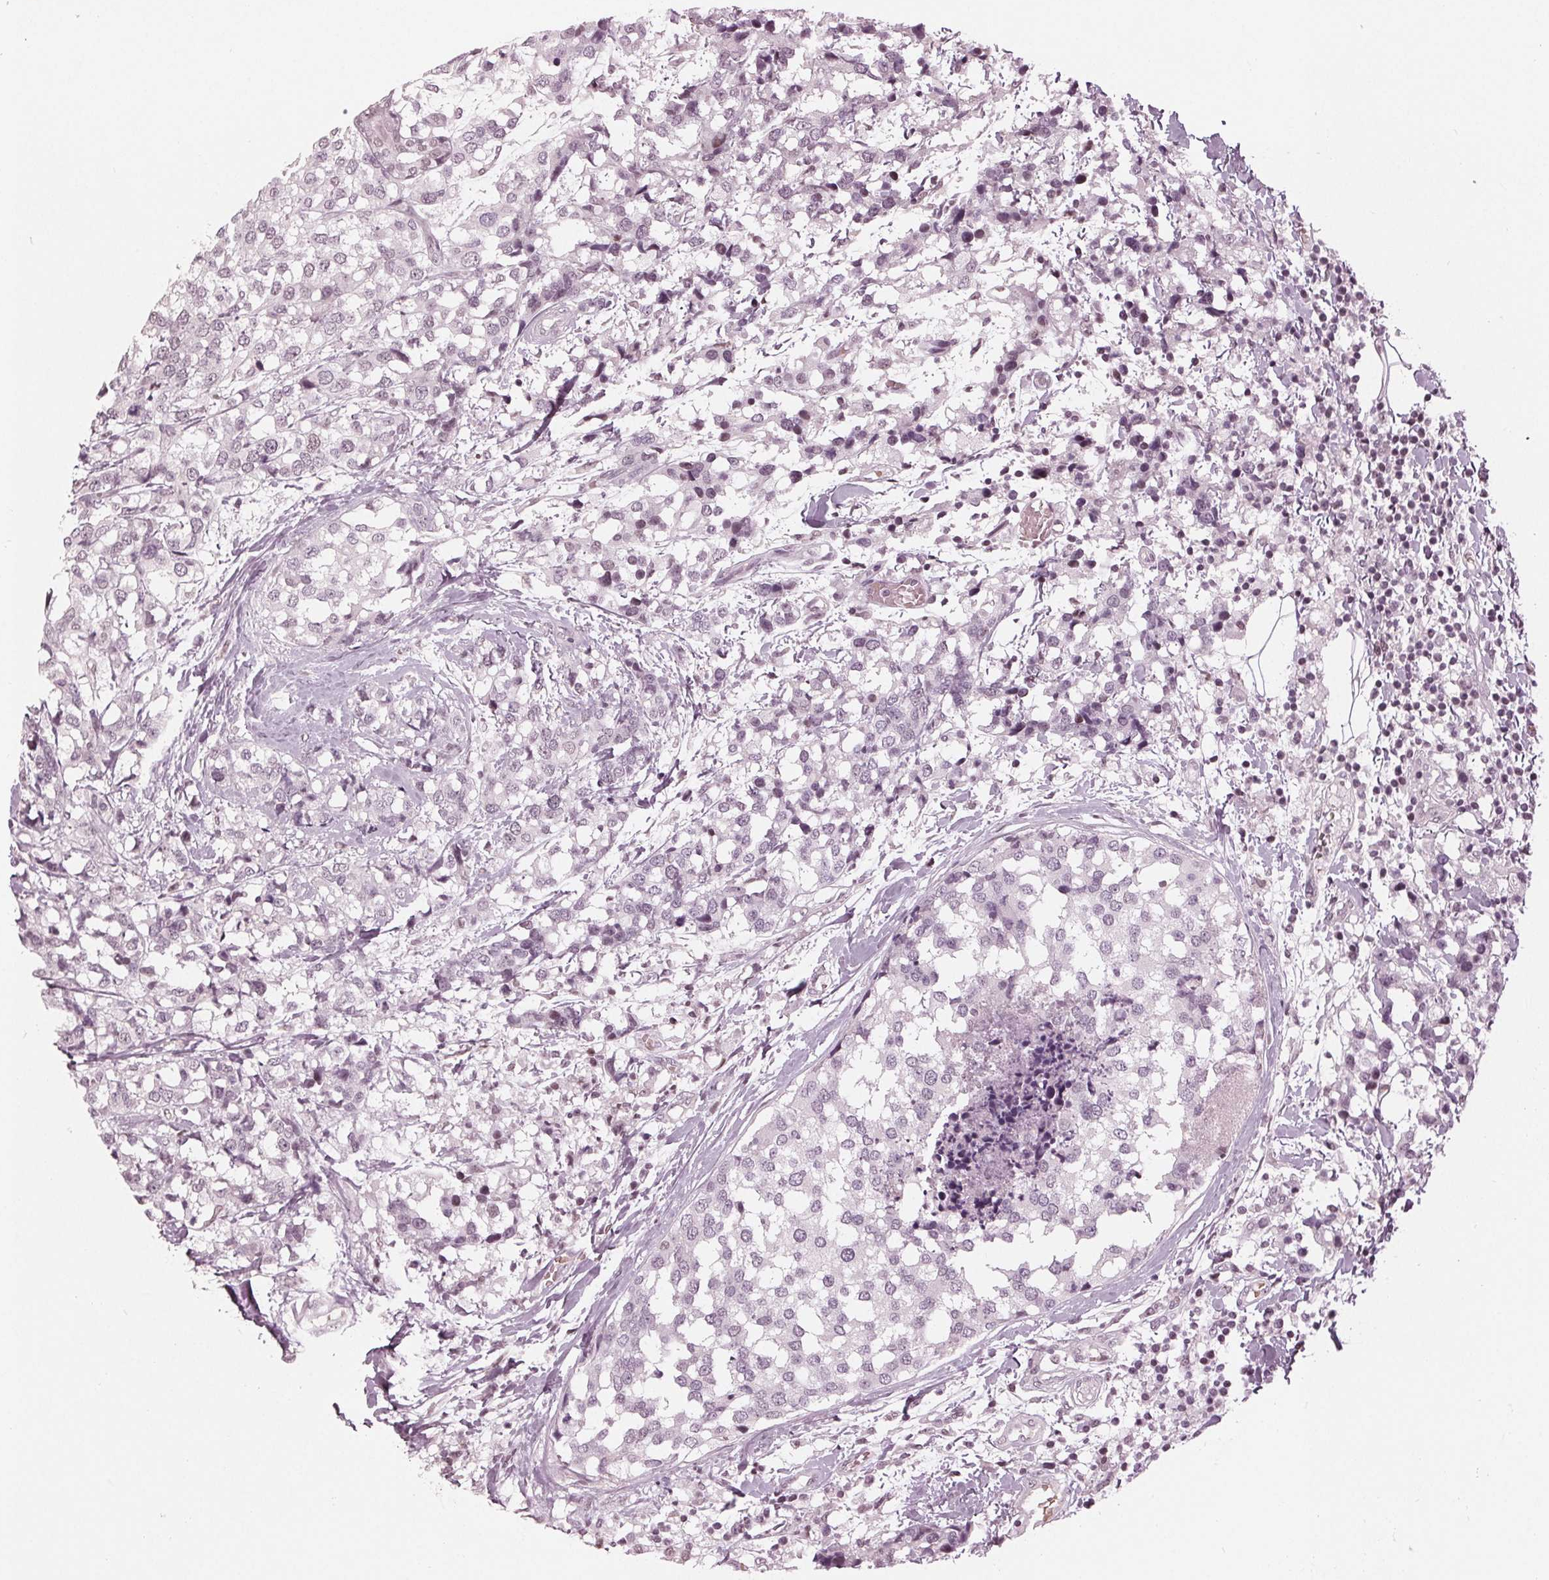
{"staining": {"intensity": "negative", "quantity": "none", "location": "none"}, "tissue": "breast cancer", "cell_type": "Tumor cells", "image_type": "cancer", "snomed": [{"axis": "morphology", "description": "Lobular carcinoma"}, {"axis": "topography", "description": "Breast"}], "caption": "The histopathology image displays no staining of tumor cells in breast cancer.", "gene": "DNMT3L", "patient": {"sex": "female", "age": 59}}